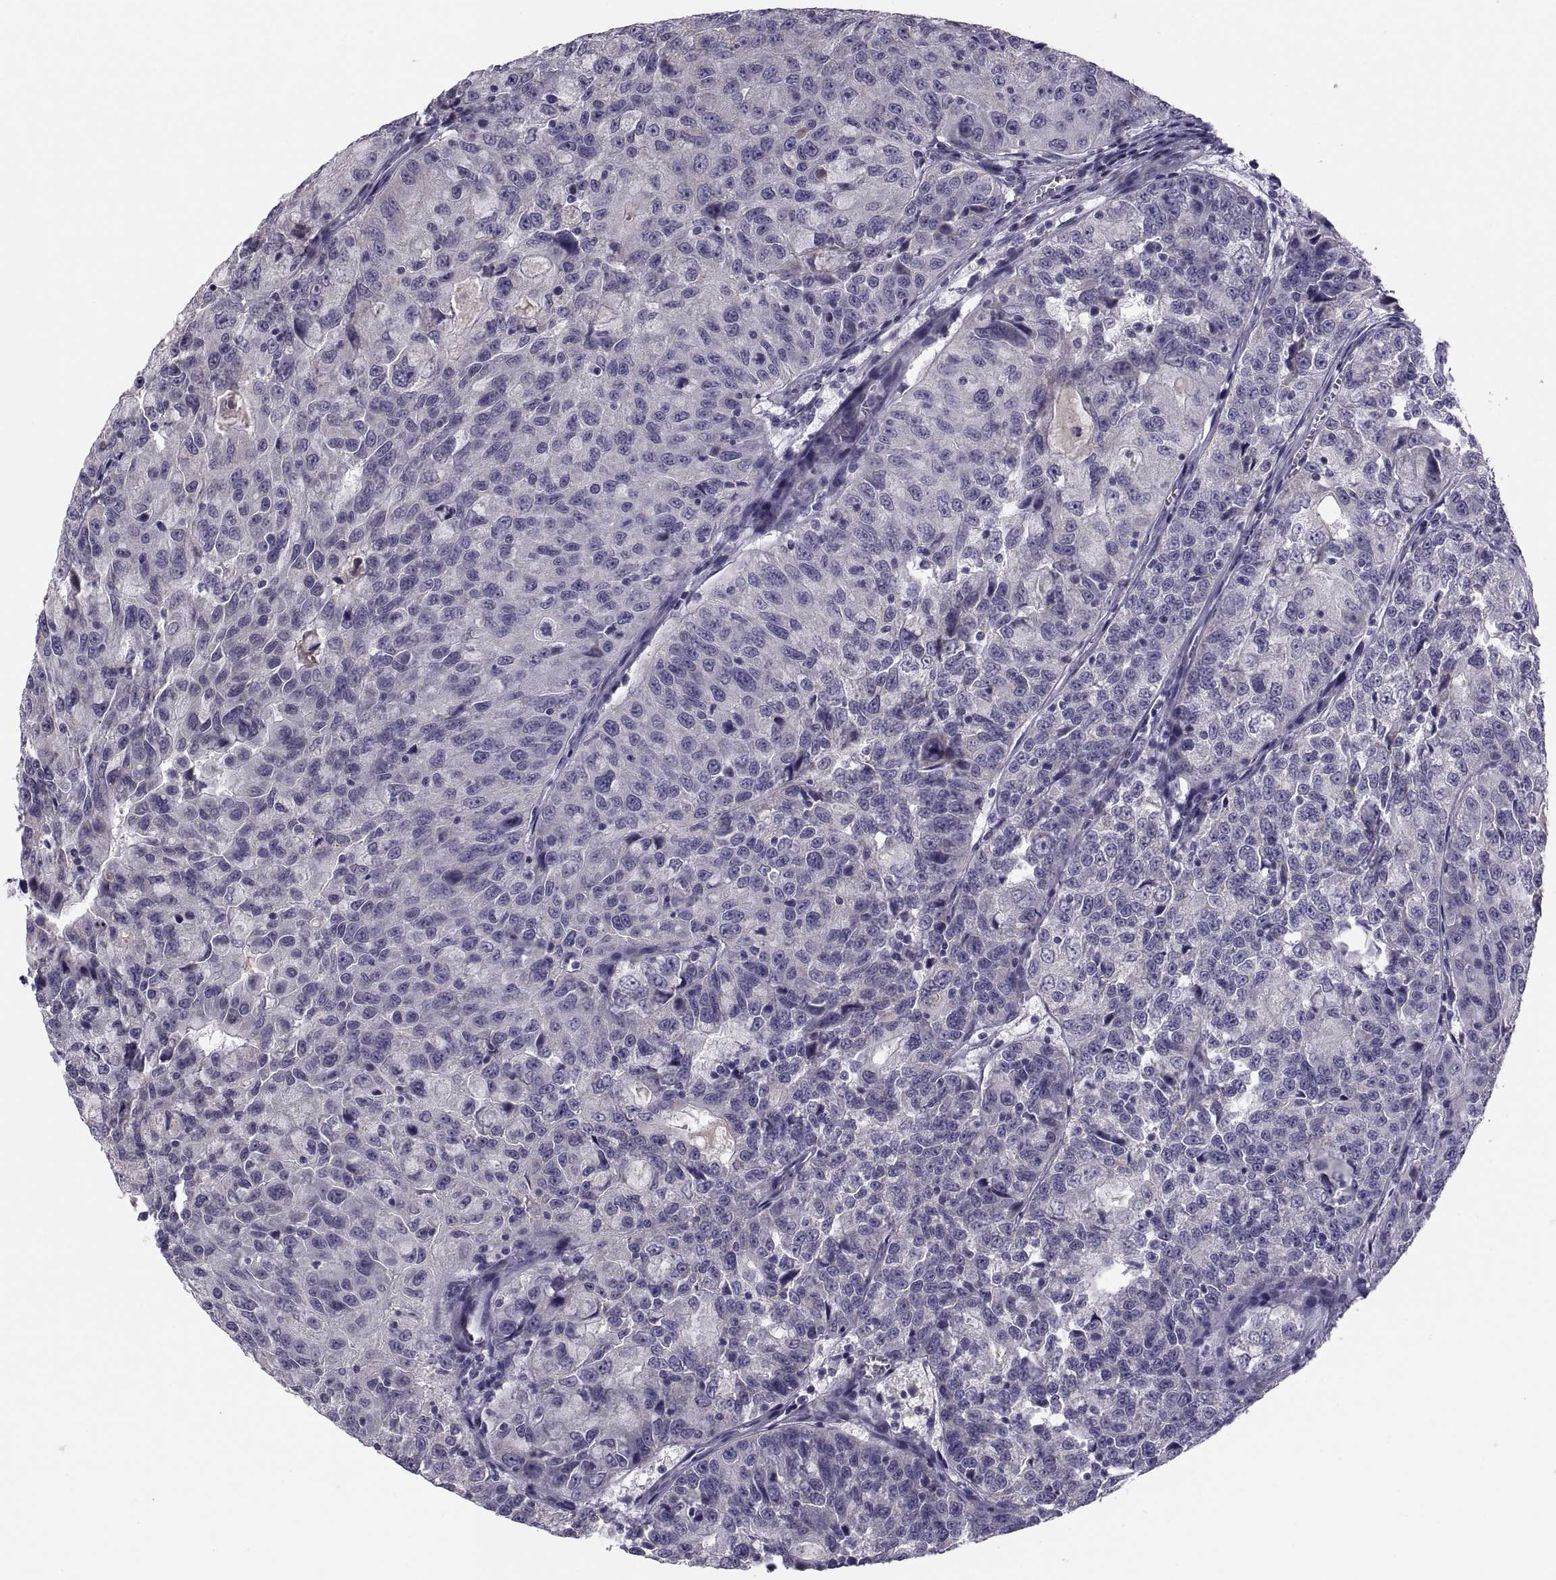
{"staining": {"intensity": "negative", "quantity": "none", "location": "none"}, "tissue": "urothelial cancer", "cell_type": "Tumor cells", "image_type": "cancer", "snomed": [{"axis": "morphology", "description": "Urothelial carcinoma, NOS"}, {"axis": "morphology", "description": "Urothelial carcinoma, High grade"}, {"axis": "topography", "description": "Urinary bladder"}], "caption": "Protein analysis of high-grade urothelial carcinoma exhibits no significant positivity in tumor cells.", "gene": "PDZRN4", "patient": {"sex": "female", "age": 73}}